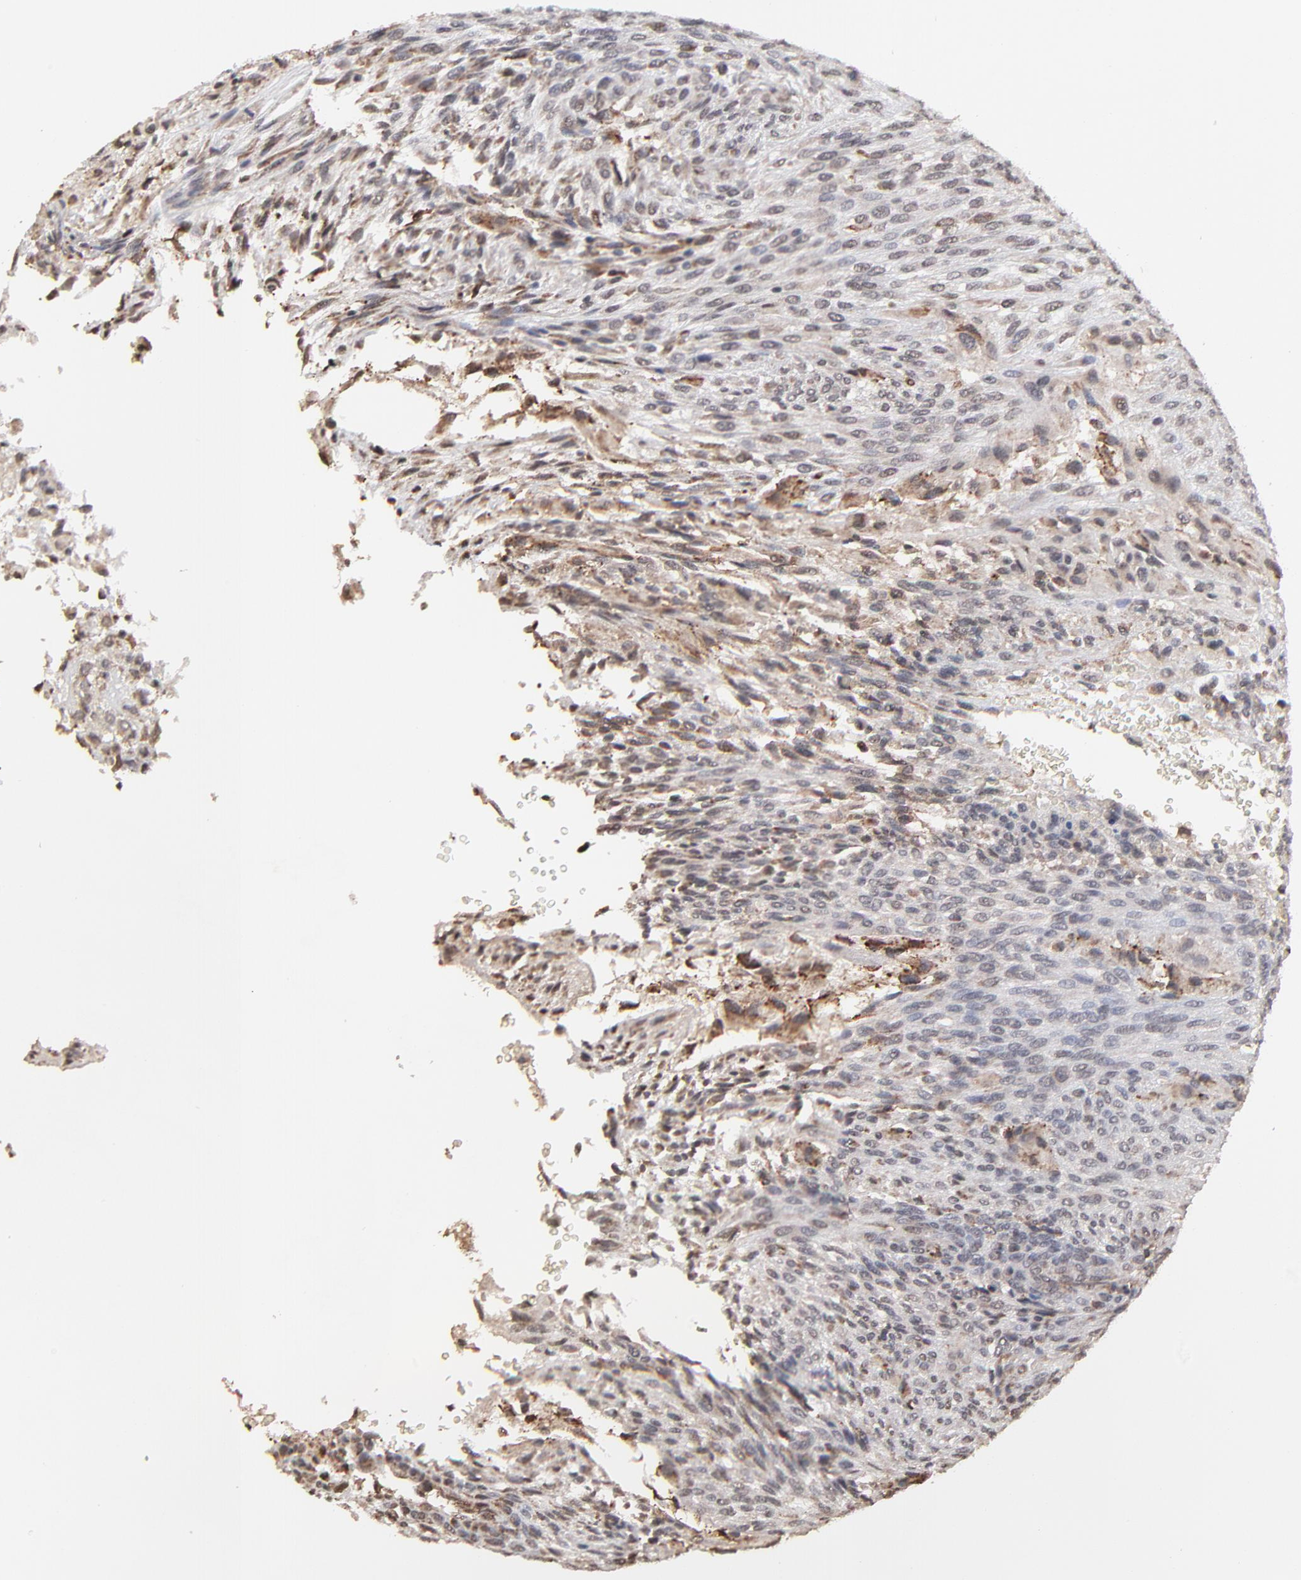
{"staining": {"intensity": "weak", "quantity": "25%-75%", "location": "cytoplasmic/membranous"}, "tissue": "glioma", "cell_type": "Tumor cells", "image_type": "cancer", "snomed": [{"axis": "morphology", "description": "Glioma, malignant, High grade"}, {"axis": "topography", "description": "Cerebral cortex"}], "caption": "IHC of malignant glioma (high-grade) exhibits low levels of weak cytoplasmic/membranous staining in approximately 25%-75% of tumor cells.", "gene": "CHM", "patient": {"sex": "female", "age": 55}}